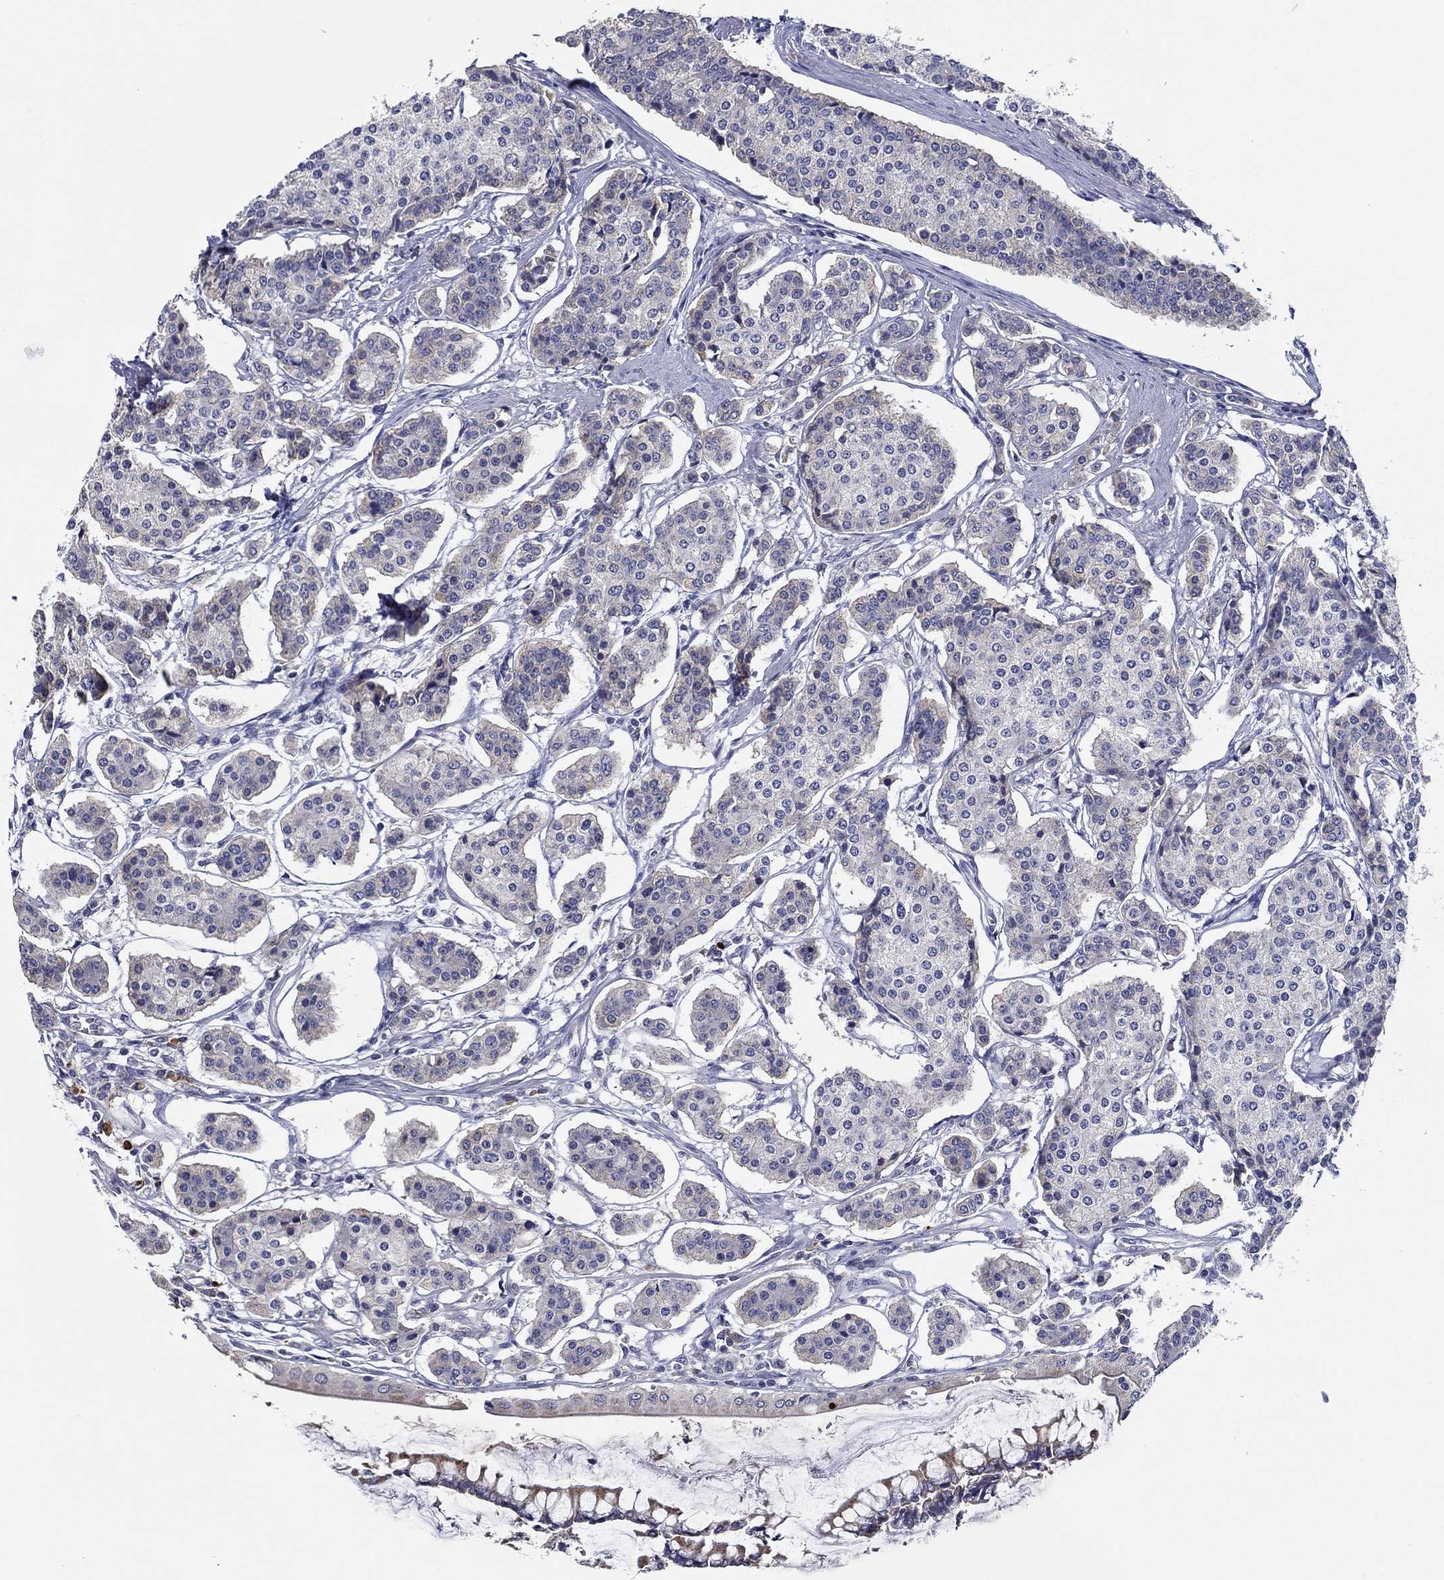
{"staining": {"intensity": "weak", "quantity": "<25%", "location": "cytoplasmic/membranous"}, "tissue": "carcinoid", "cell_type": "Tumor cells", "image_type": "cancer", "snomed": [{"axis": "morphology", "description": "Carcinoid, malignant, NOS"}, {"axis": "topography", "description": "Small intestine"}], "caption": "The micrograph exhibits no staining of tumor cells in carcinoid (malignant).", "gene": "CHIT1", "patient": {"sex": "female", "age": 65}}